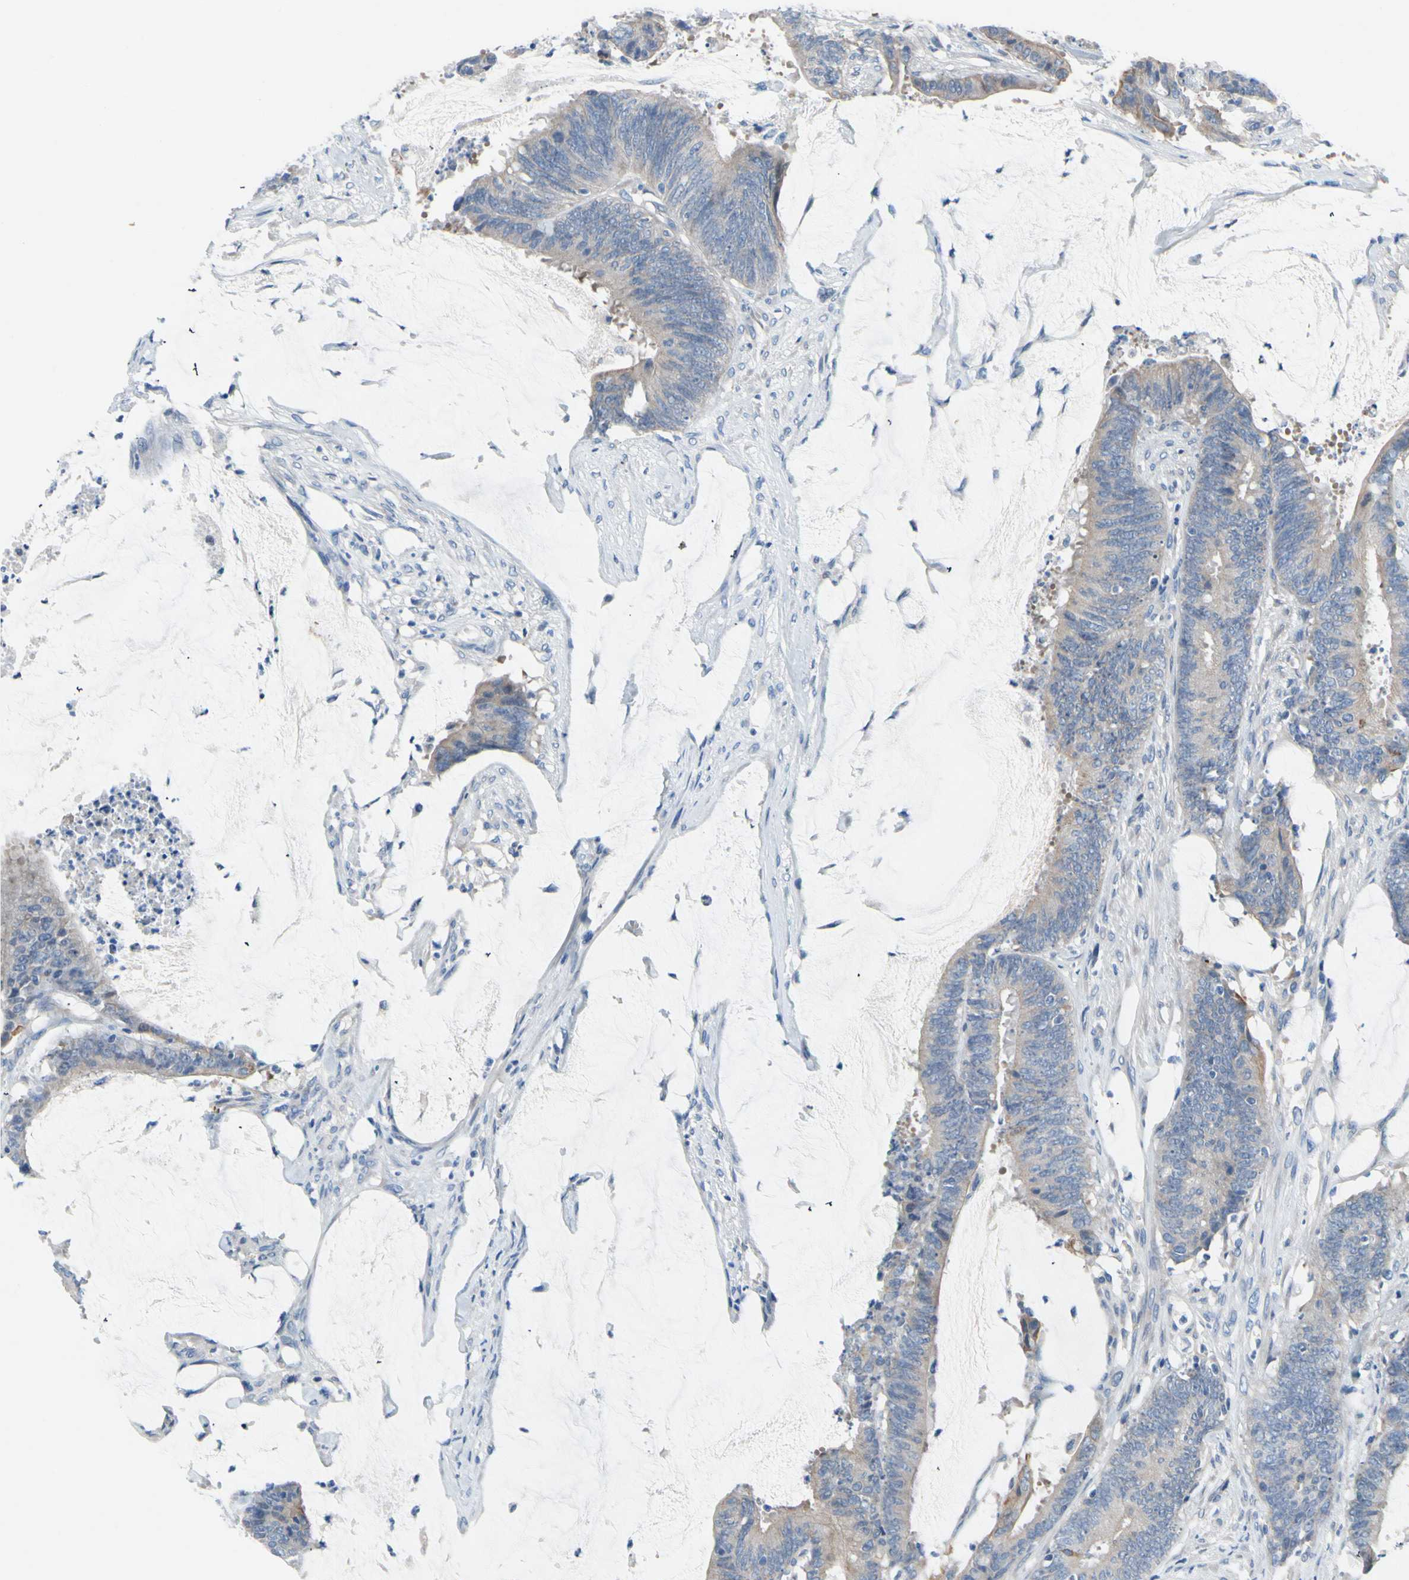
{"staining": {"intensity": "weak", "quantity": "<25%", "location": "cytoplasmic/membranous"}, "tissue": "colorectal cancer", "cell_type": "Tumor cells", "image_type": "cancer", "snomed": [{"axis": "morphology", "description": "Adenocarcinoma, NOS"}, {"axis": "topography", "description": "Rectum"}], "caption": "Histopathology image shows no protein staining in tumor cells of adenocarcinoma (colorectal) tissue.", "gene": "ZNF132", "patient": {"sex": "female", "age": 66}}